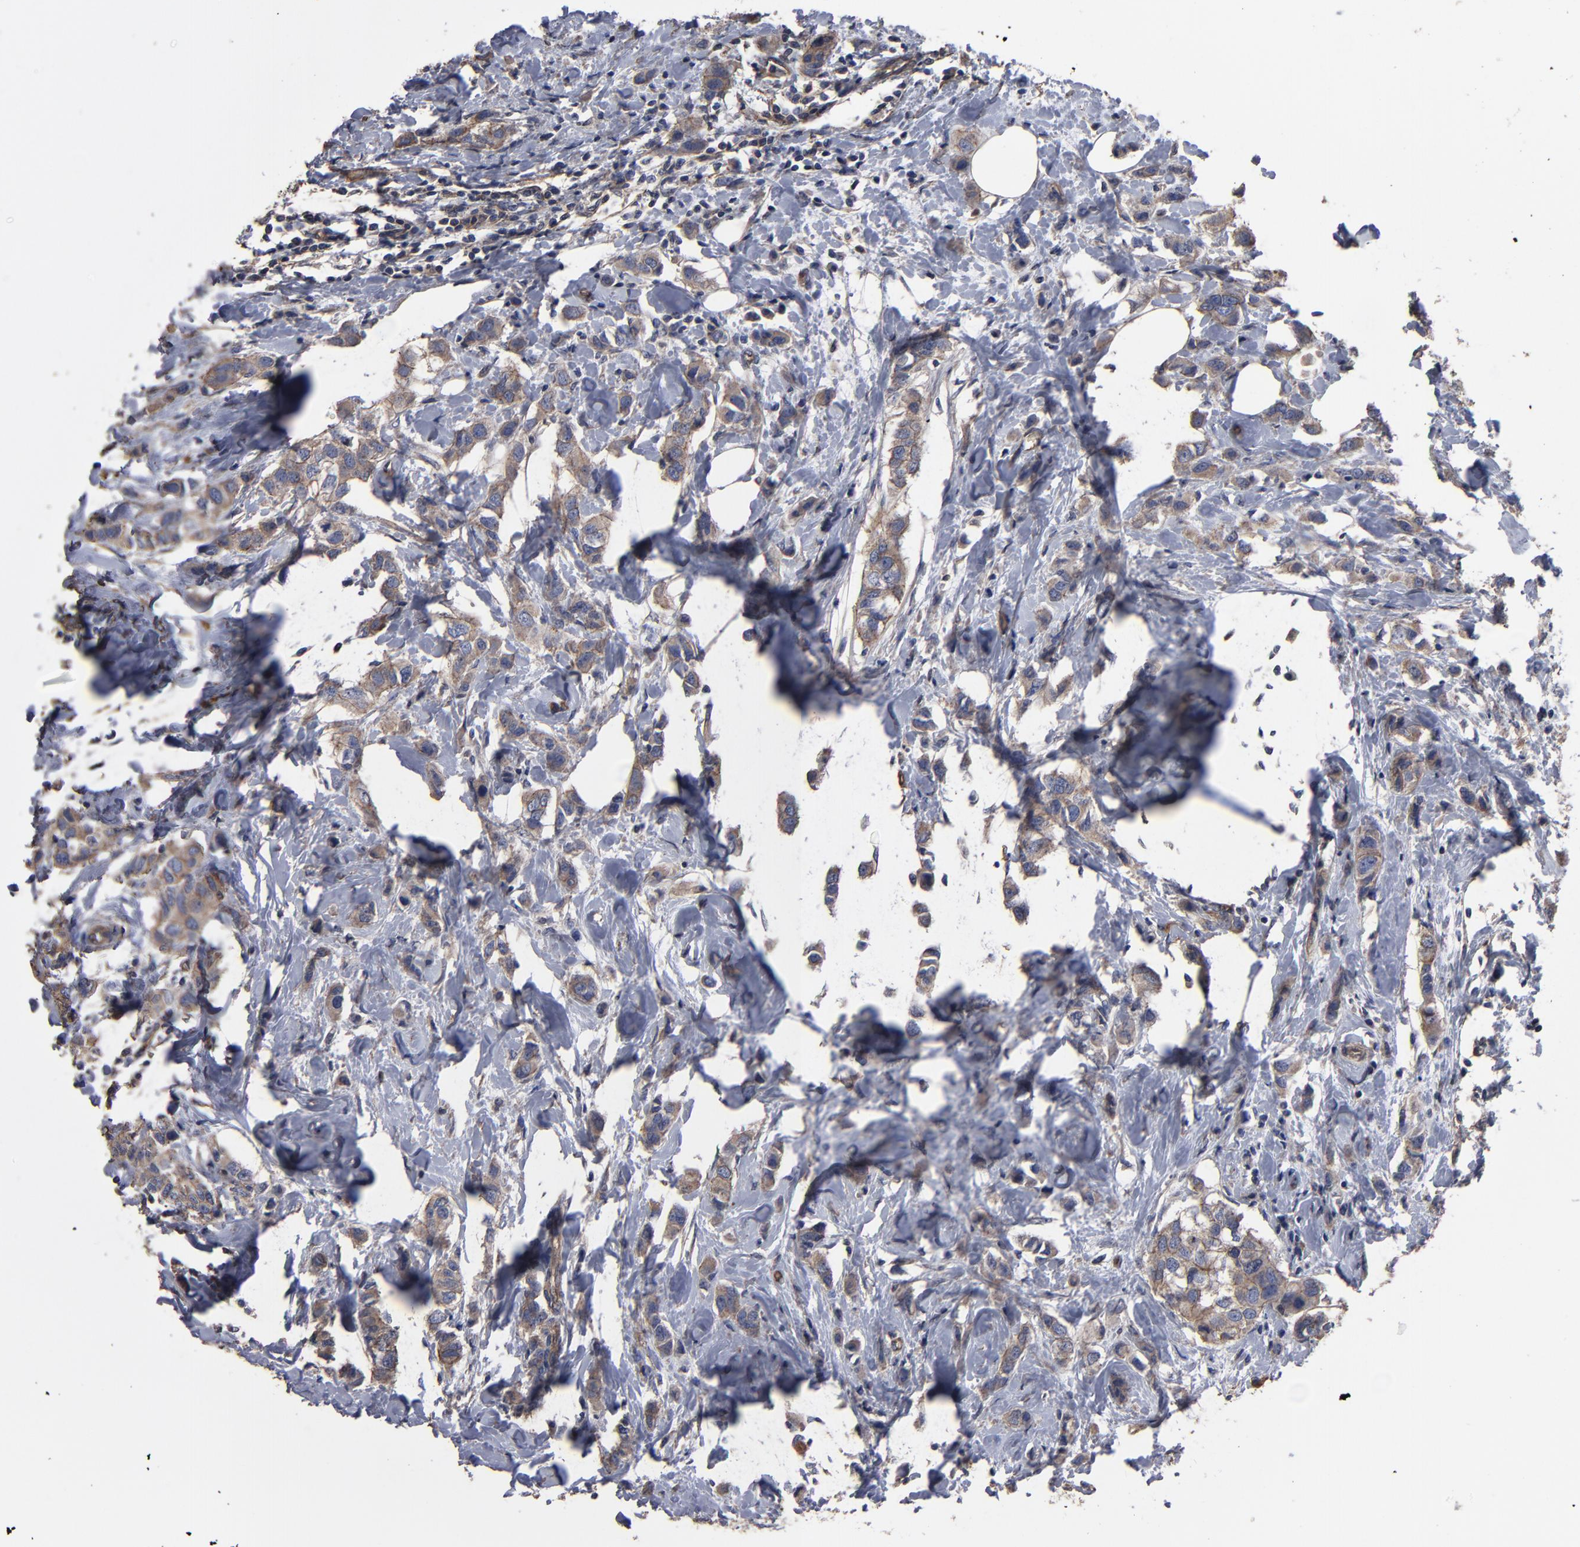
{"staining": {"intensity": "moderate", "quantity": ">75%", "location": "cytoplasmic/membranous"}, "tissue": "breast cancer", "cell_type": "Tumor cells", "image_type": "cancer", "snomed": [{"axis": "morphology", "description": "Normal tissue, NOS"}, {"axis": "morphology", "description": "Duct carcinoma"}, {"axis": "topography", "description": "Breast"}], "caption": "IHC of breast invasive ductal carcinoma reveals medium levels of moderate cytoplasmic/membranous expression in approximately >75% of tumor cells.", "gene": "DMD", "patient": {"sex": "female", "age": 50}}